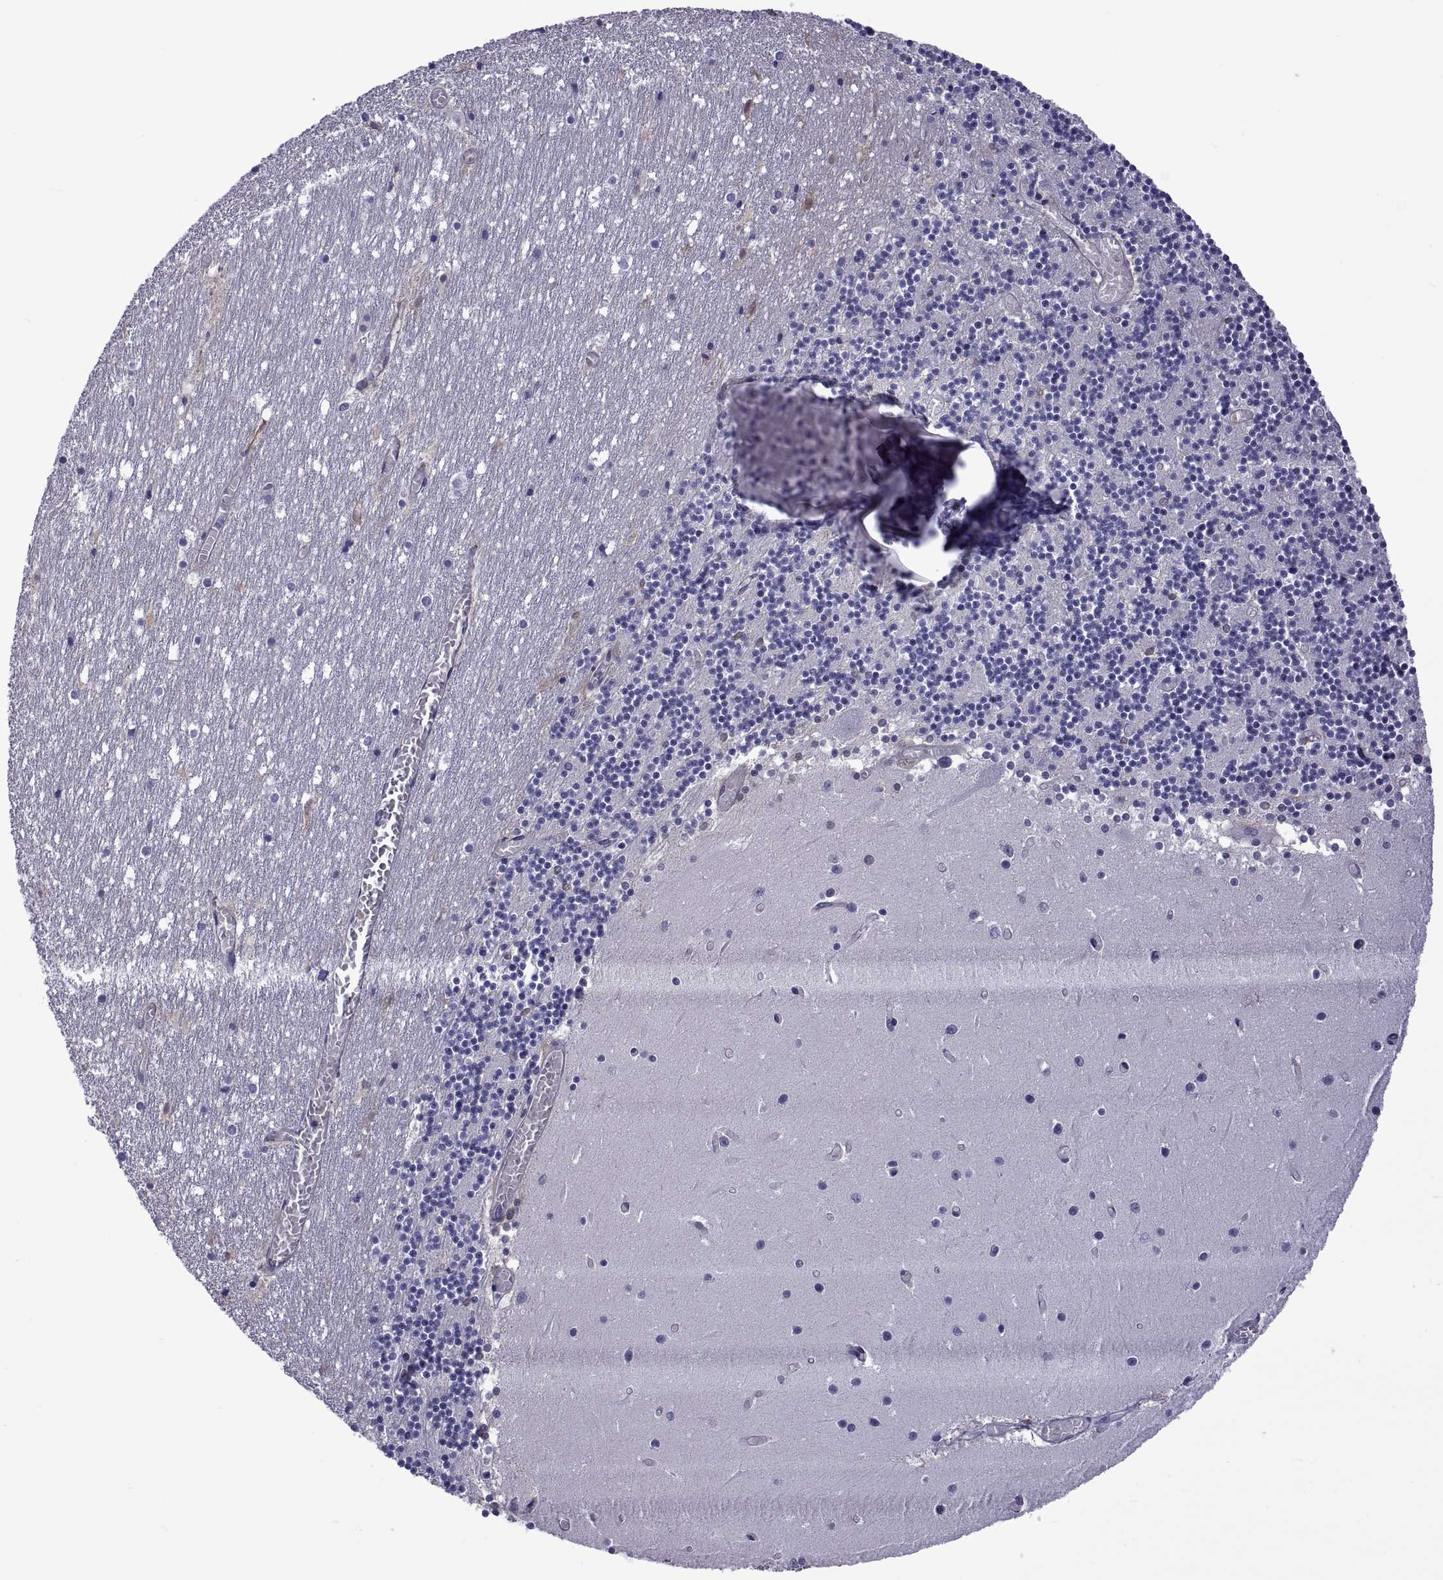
{"staining": {"intensity": "negative", "quantity": "none", "location": "none"}, "tissue": "cerebellum", "cell_type": "Cells in granular layer", "image_type": "normal", "snomed": [{"axis": "morphology", "description": "Normal tissue, NOS"}, {"axis": "topography", "description": "Cerebellum"}], "caption": "DAB immunohistochemical staining of normal human cerebellum shows no significant staining in cells in granular layer.", "gene": "LCN9", "patient": {"sex": "female", "age": 28}}